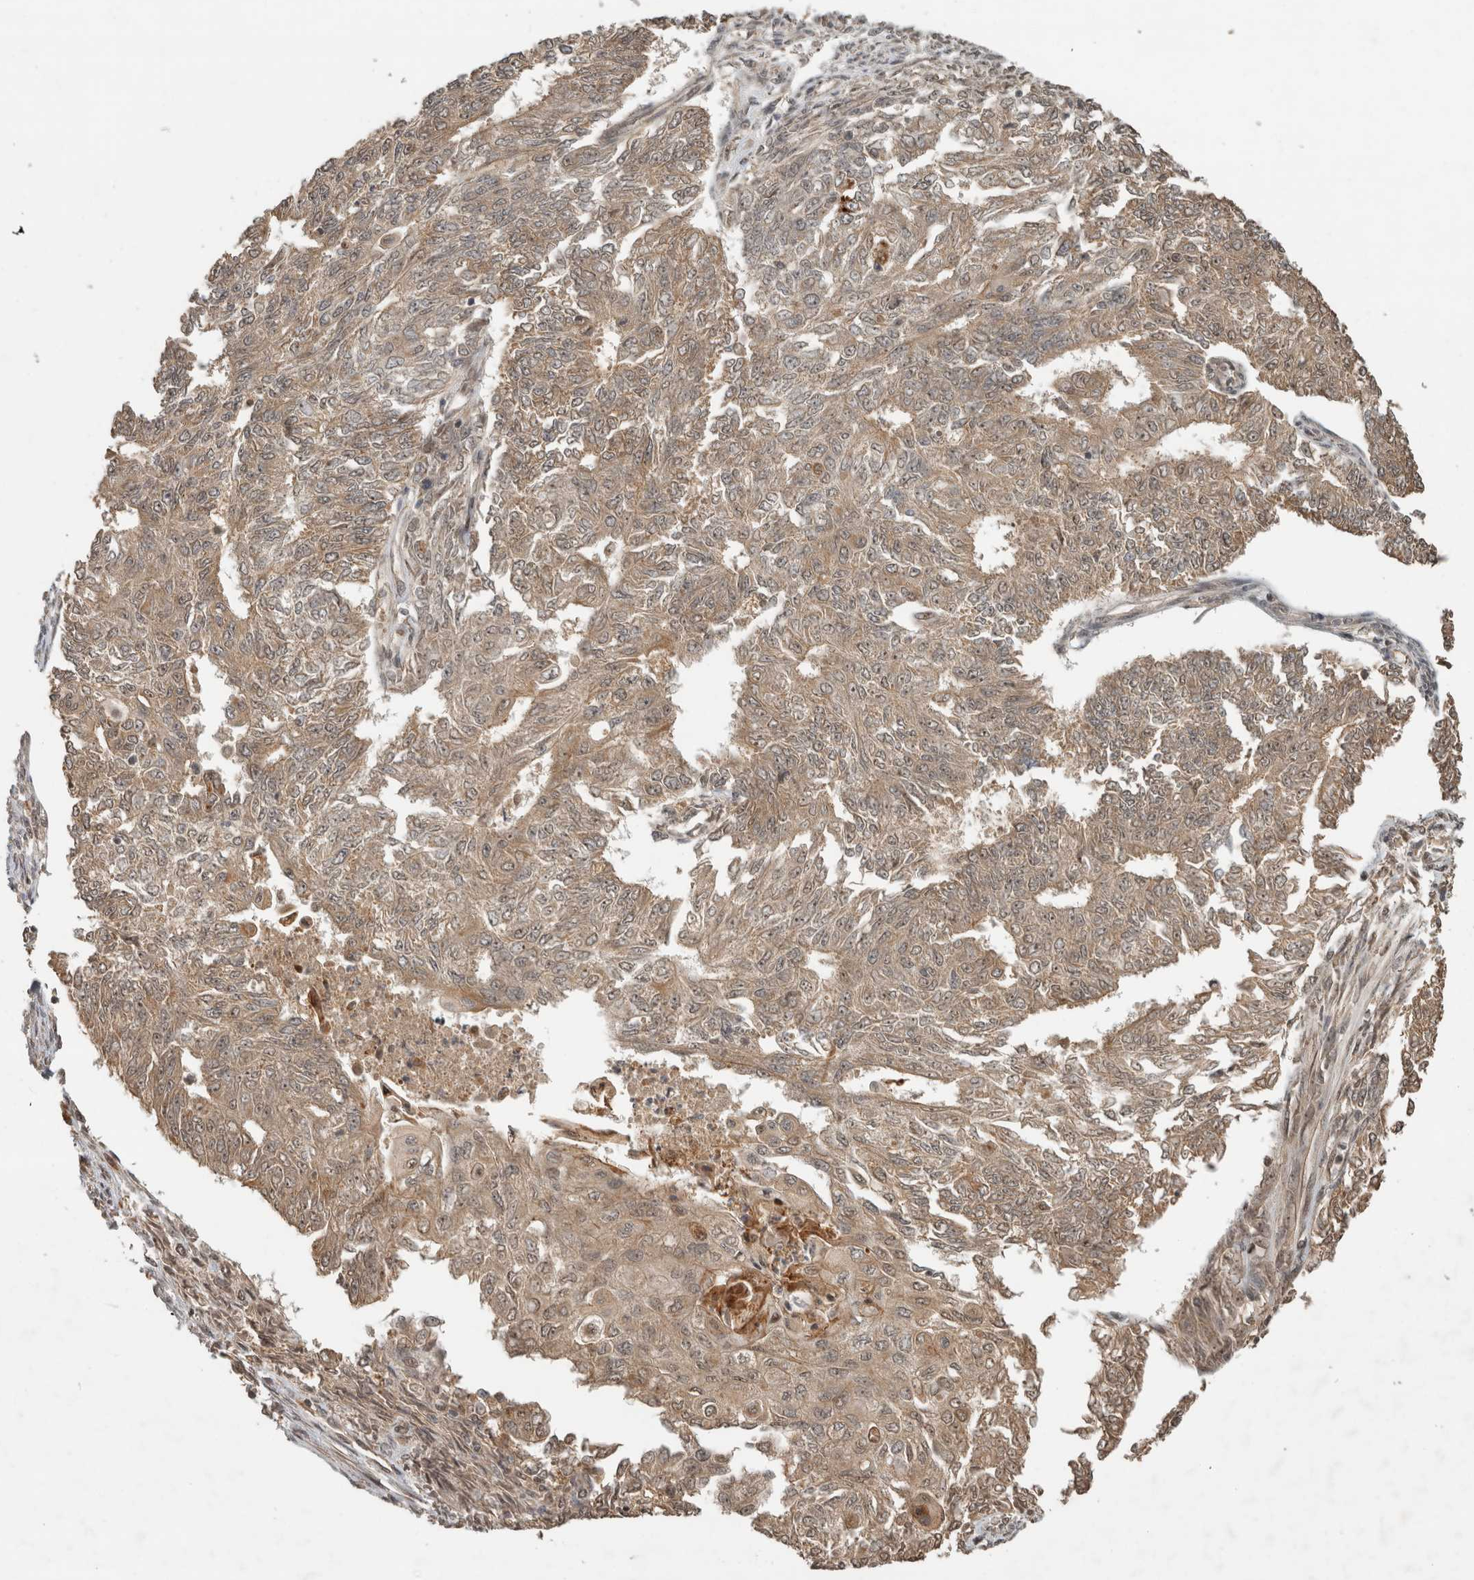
{"staining": {"intensity": "weak", "quantity": ">75%", "location": "cytoplasmic/membranous"}, "tissue": "endometrial cancer", "cell_type": "Tumor cells", "image_type": "cancer", "snomed": [{"axis": "morphology", "description": "Adenocarcinoma, NOS"}, {"axis": "topography", "description": "Endometrium"}], "caption": "High-power microscopy captured an IHC histopathology image of adenocarcinoma (endometrial), revealing weak cytoplasmic/membranous positivity in about >75% of tumor cells. (DAB (3,3'-diaminobenzidine) IHC with brightfield microscopy, high magnification).", "gene": "PITPNC1", "patient": {"sex": "female", "age": 32}}